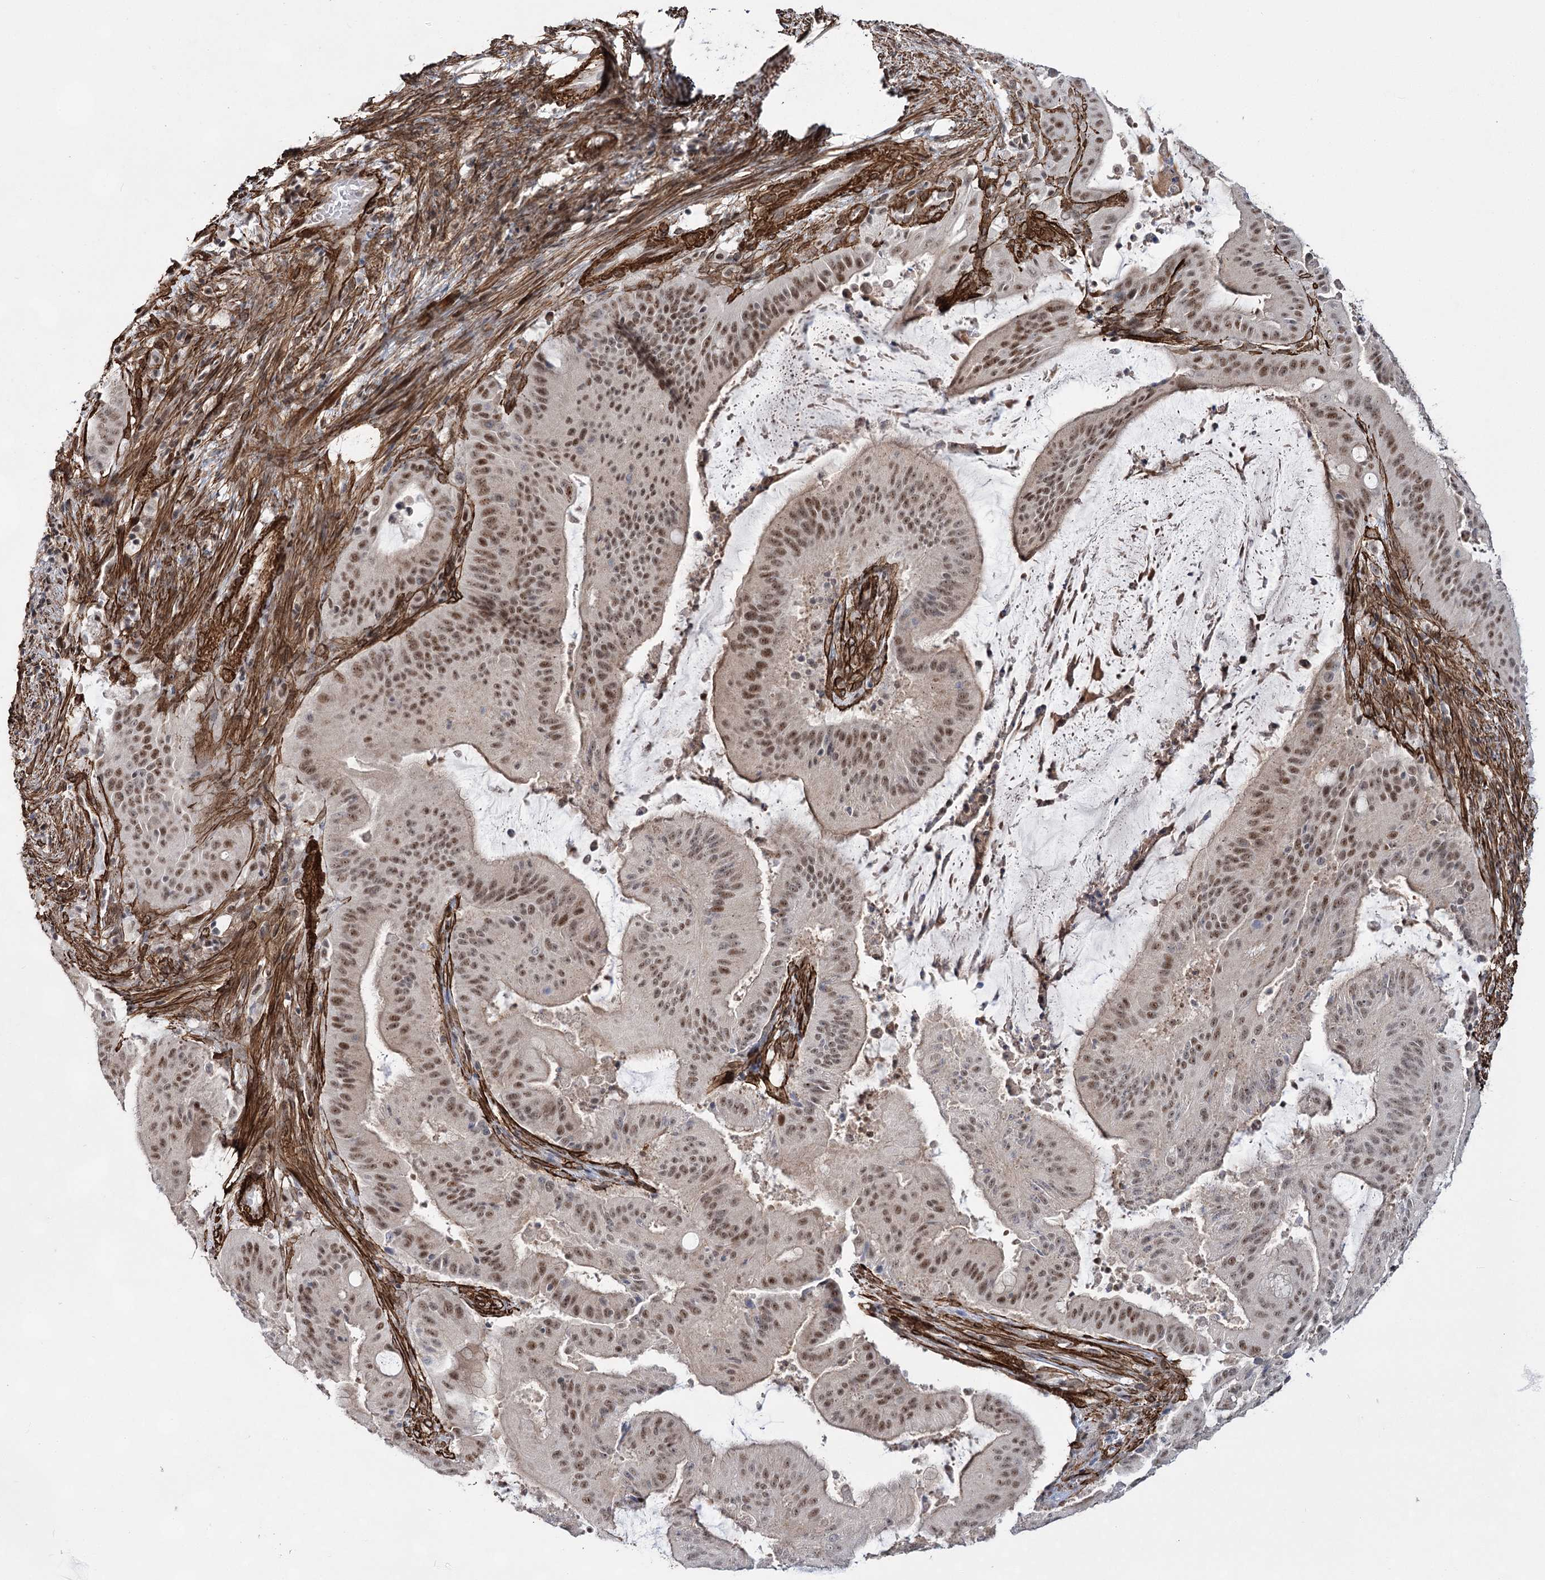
{"staining": {"intensity": "moderate", "quantity": ">75%", "location": "nuclear"}, "tissue": "liver cancer", "cell_type": "Tumor cells", "image_type": "cancer", "snomed": [{"axis": "morphology", "description": "Normal tissue, NOS"}, {"axis": "morphology", "description": "Cholangiocarcinoma"}, {"axis": "topography", "description": "Liver"}, {"axis": "topography", "description": "Peripheral nerve tissue"}], "caption": "Liver cholangiocarcinoma stained with a brown dye displays moderate nuclear positive positivity in approximately >75% of tumor cells.", "gene": "CWF19L1", "patient": {"sex": "female", "age": 73}}